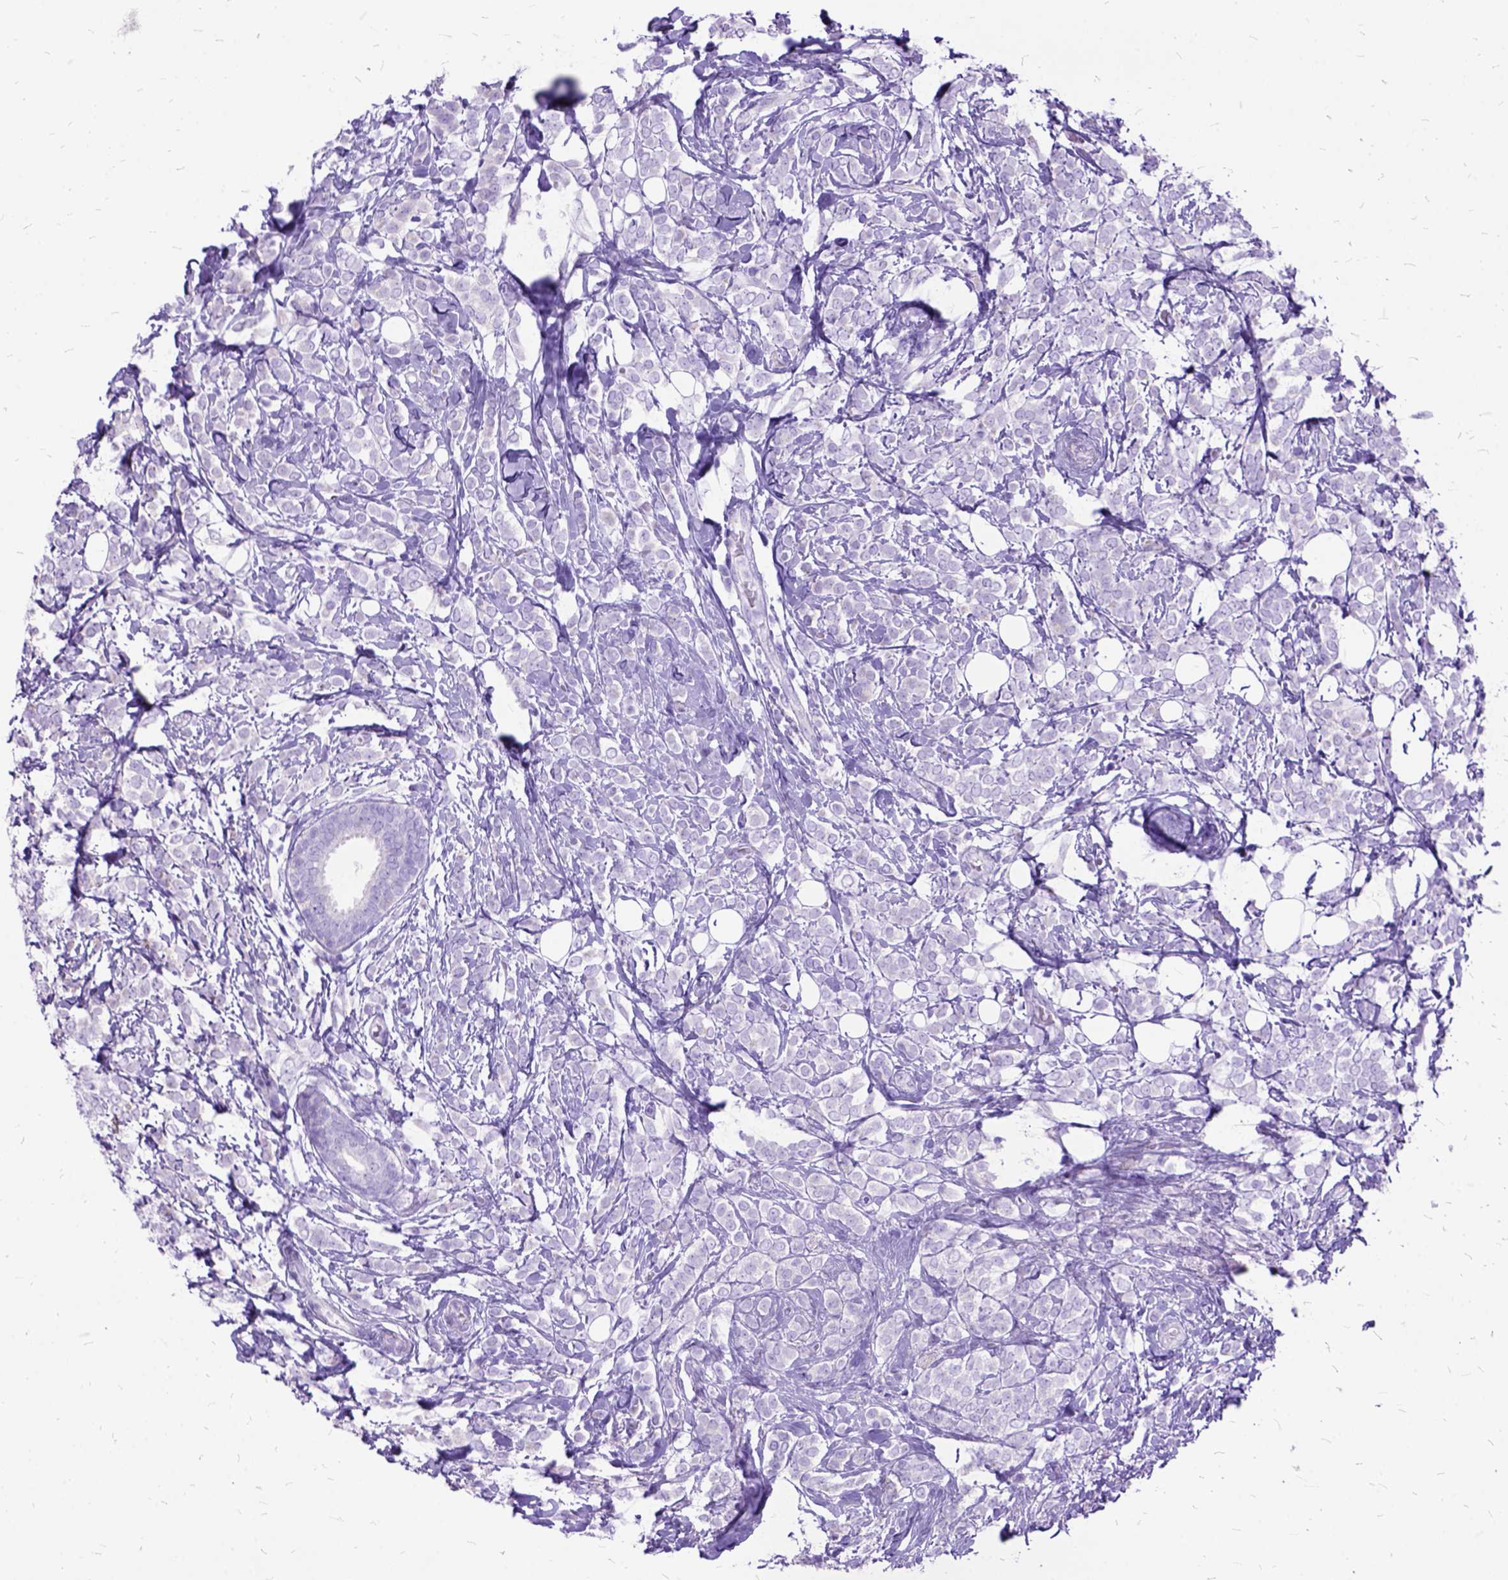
{"staining": {"intensity": "negative", "quantity": "none", "location": "none"}, "tissue": "breast cancer", "cell_type": "Tumor cells", "image_type": "cancer", "snomed": [{"axis": "morphology", "description": "Lobular carcinoma"}, {"axis": "topography", "description": "Breast"}], "caption": "A micrograph of human breast lobular carcinoma is negative for staining in tumor cells.", "gene": "DNAH2", "patient": {"sex": "female", "age": 49}}